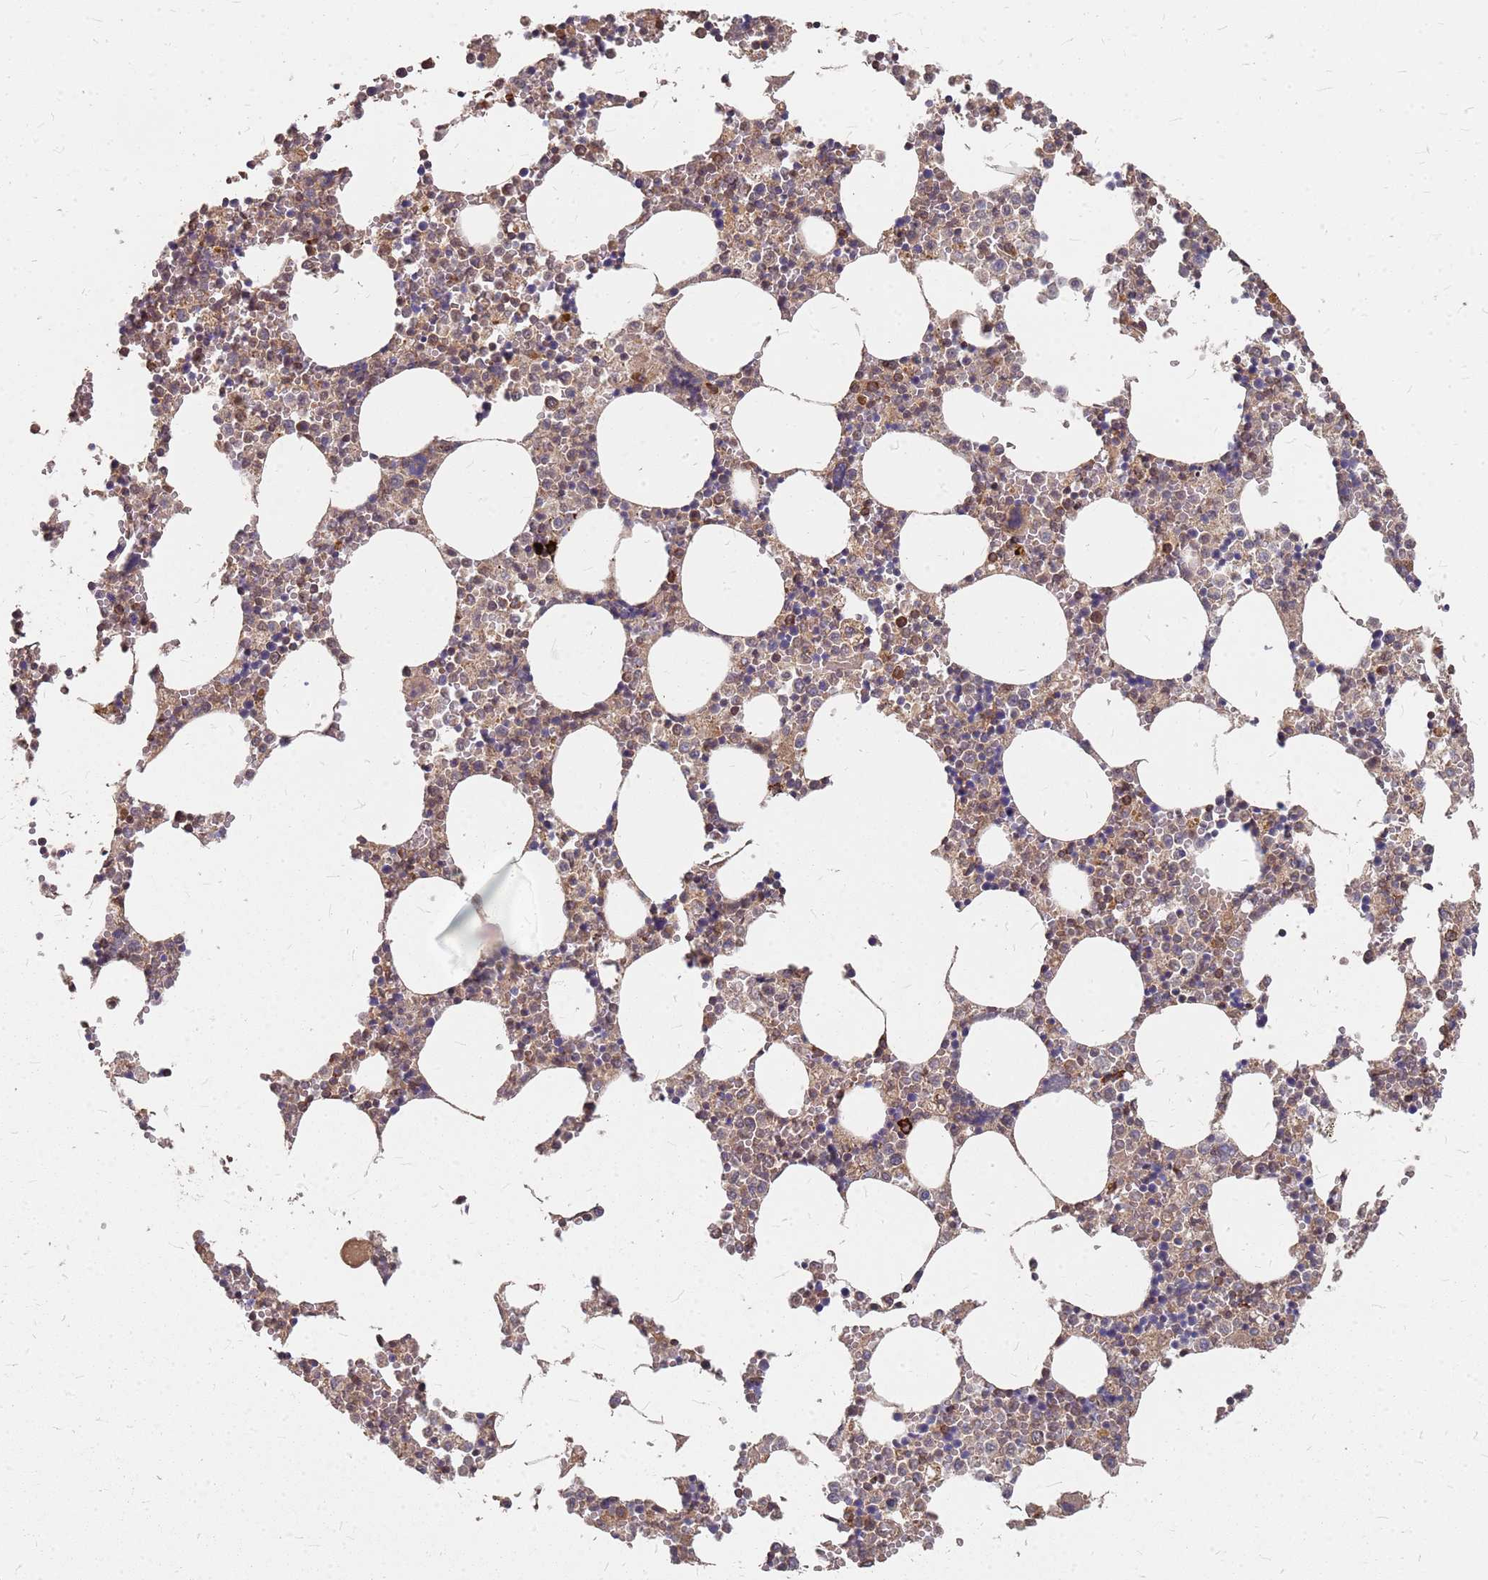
{"staining": {"intensity": "moderate", "quantity": "25%-75%", "location": "cytoplasmic/membranous,nuclear"}, "tissue": "bone marrow", "cell_type": "Hematopoietic cells", "image_type": "normal", "snomed": [{"axis": "morphology", "description": "Normal tissue, NOS"}, {"axis": "topography", "description": "Bone marrow"}], "caption": "Bone marrow stained with immunohistochemistry demonstrates moderate cytoplasmic/membranous,nuclear expression in approximately 25%-75% of hematopoietic cells. (IHC, brightfield microscopy, high magnification).", "gene": "TRABD", "patient": {"sex": "female", "age": 64}}